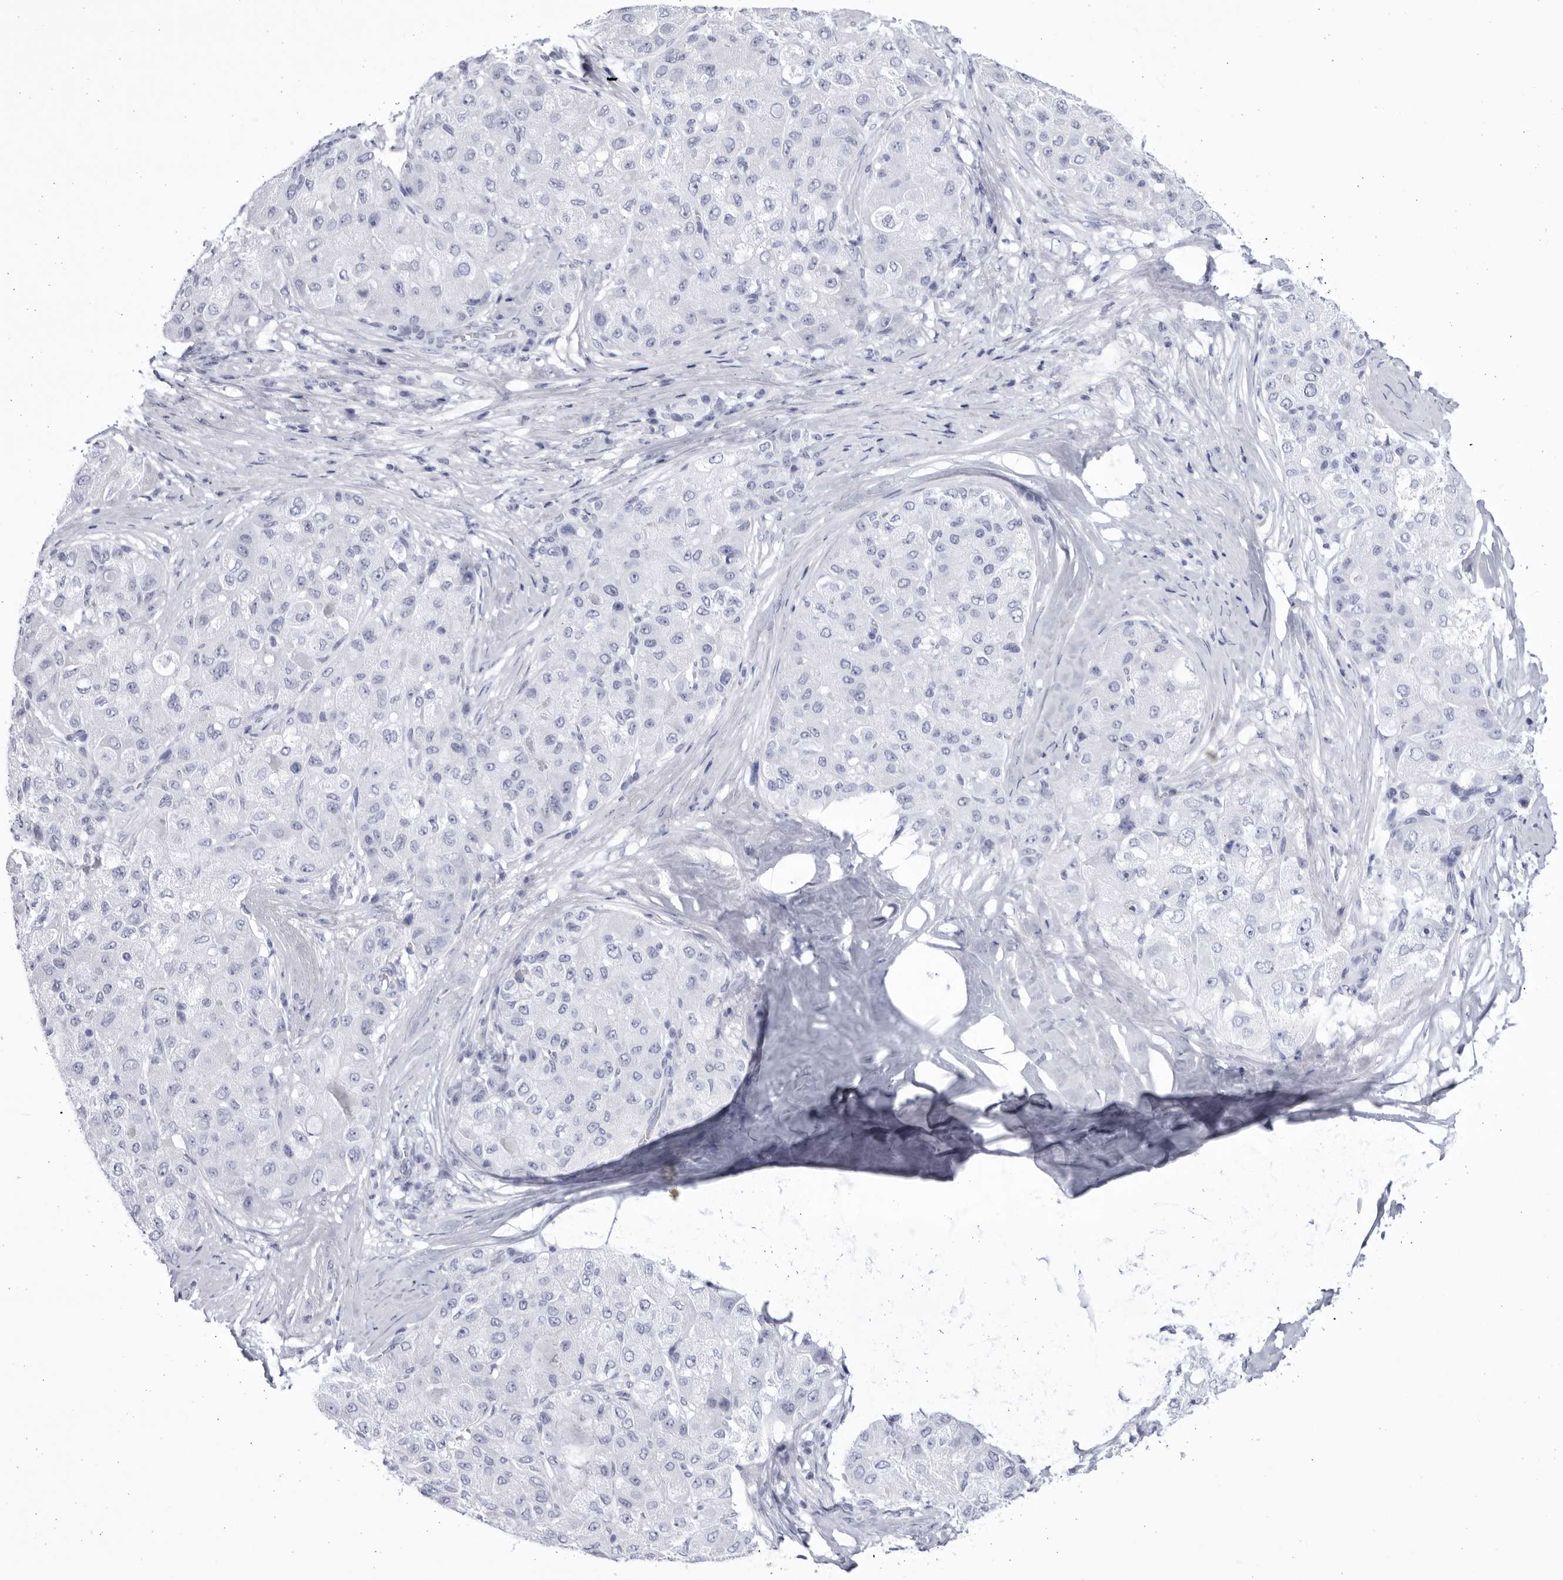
{"staining": {"intensity": "negative", "quantity": "none", "location": "none"}, "tissue": "liver cancer", "cell_type": "Tumor cells", "image_type": "cancer", "snomed": [{"axis": "morphology", "description": "Carcinoma, Hepatocellular, NOS"}, {"axis": "topography", "description": "Liver"}], "caption": "DAB immunohistochemical staining of liver hepatocellular carcinoma exhibits no significant expression in tumor cells. Brightfield microscopy of immunohistochemistry stained with DAB (brown) and hematoxylin (blue), captured at high magnification.", "gene": "CCDC181", "patient": {"sex": "male", "age": 80}}